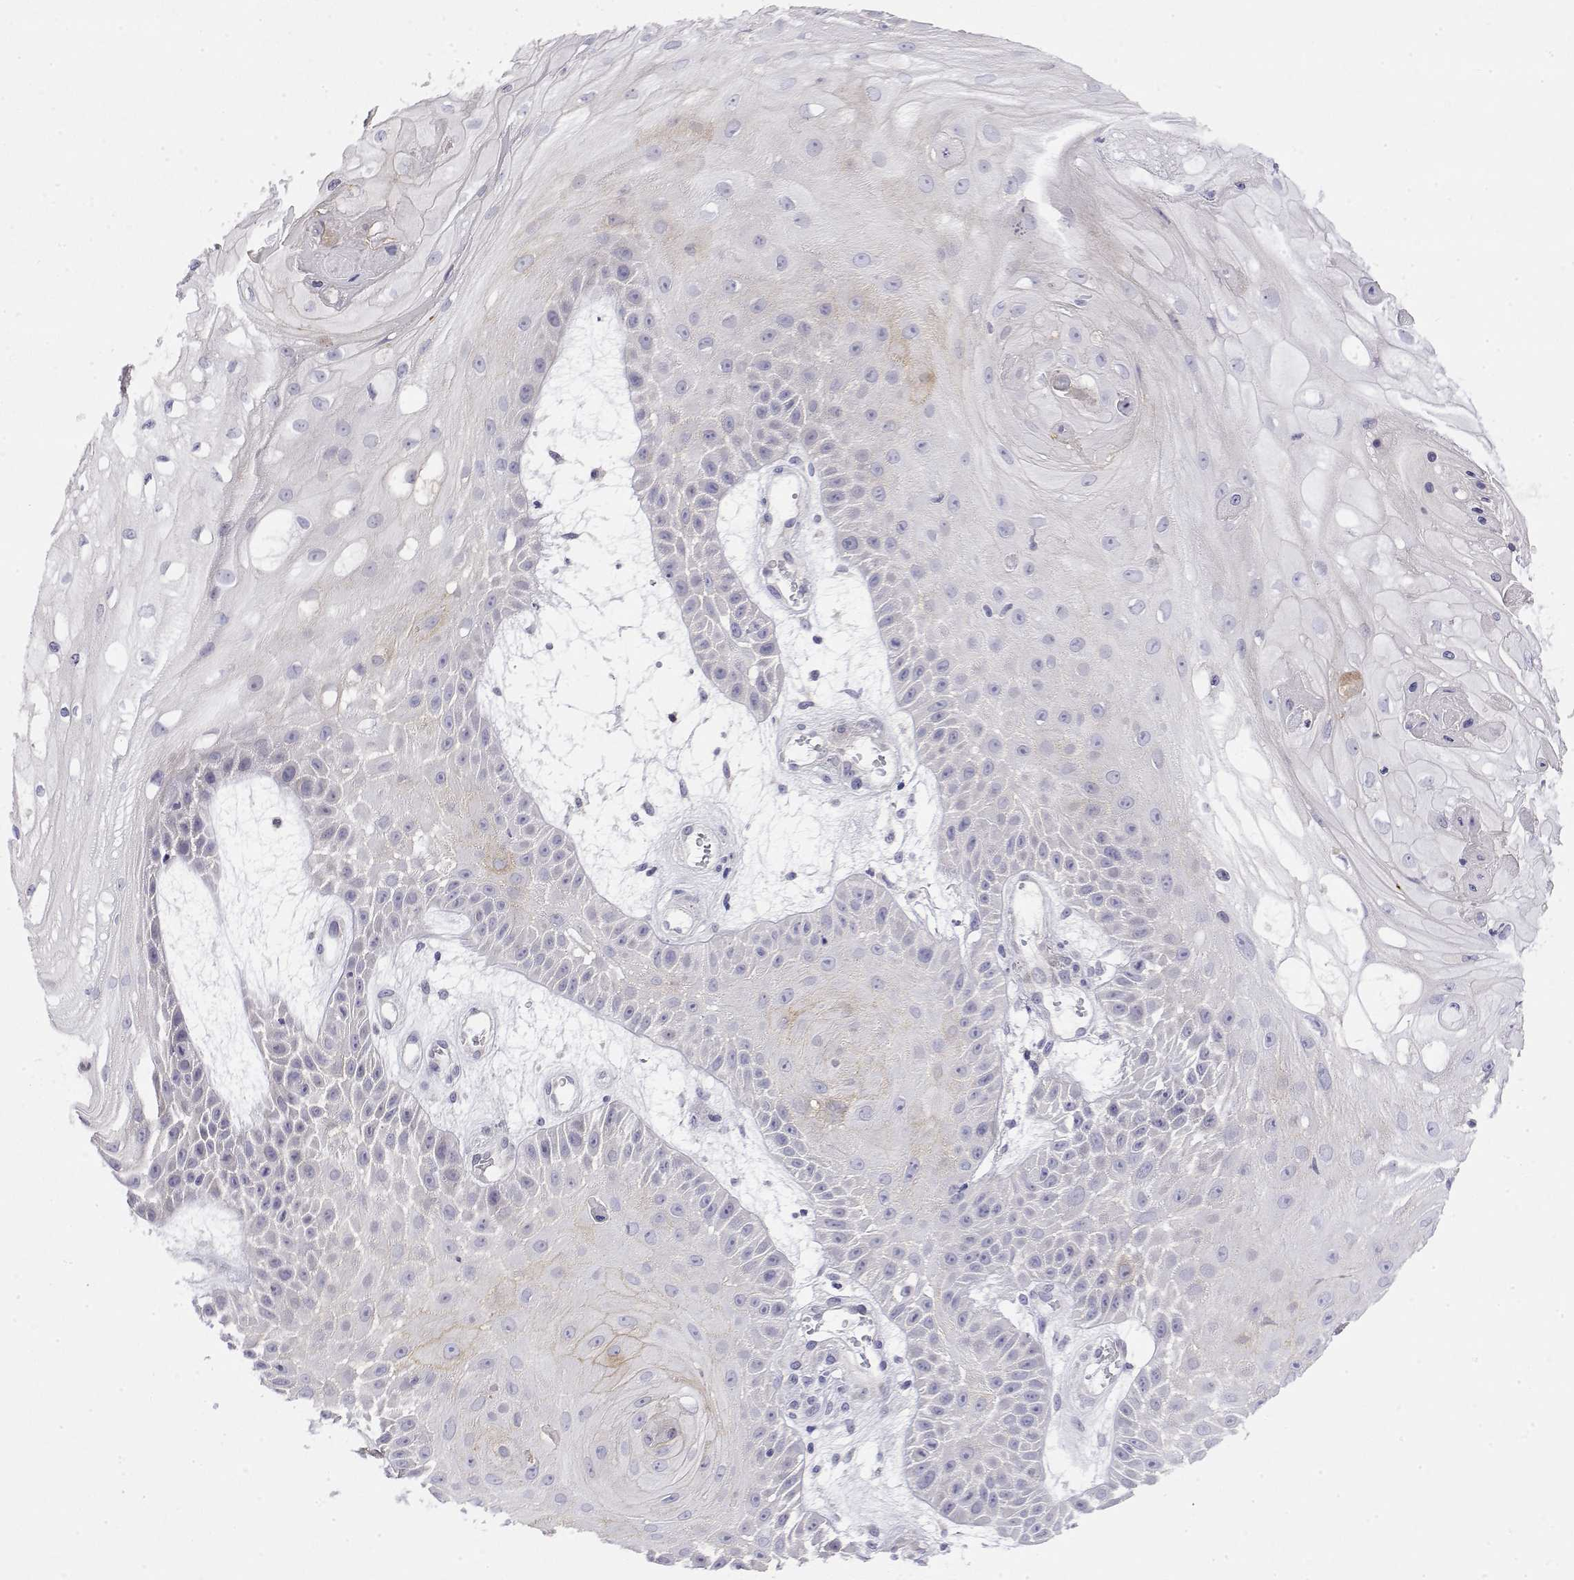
{"staining": {"intensity": "negative", "quantity": "none", "location": "none"}, "tissue": "skin cancer", "cell_type": "Tumor cells", "image_type": "cancer", "snomed": [{"axis": "morphology", "description": "Squamous cell carcinoma, NOS"}, {"axis": "topography", "description": "Skin"}], "caption": "Tumor cells are negative for brown protein staining in squamous cell carcinoma (skin). The staining was performed using DAB to visualize the protein expression in brown, while the nuclei were stained in blue with hematoxylin (Magnification: 20x).", "gene": "LY6D", "patient": {"sex": "male", "age": 70}}